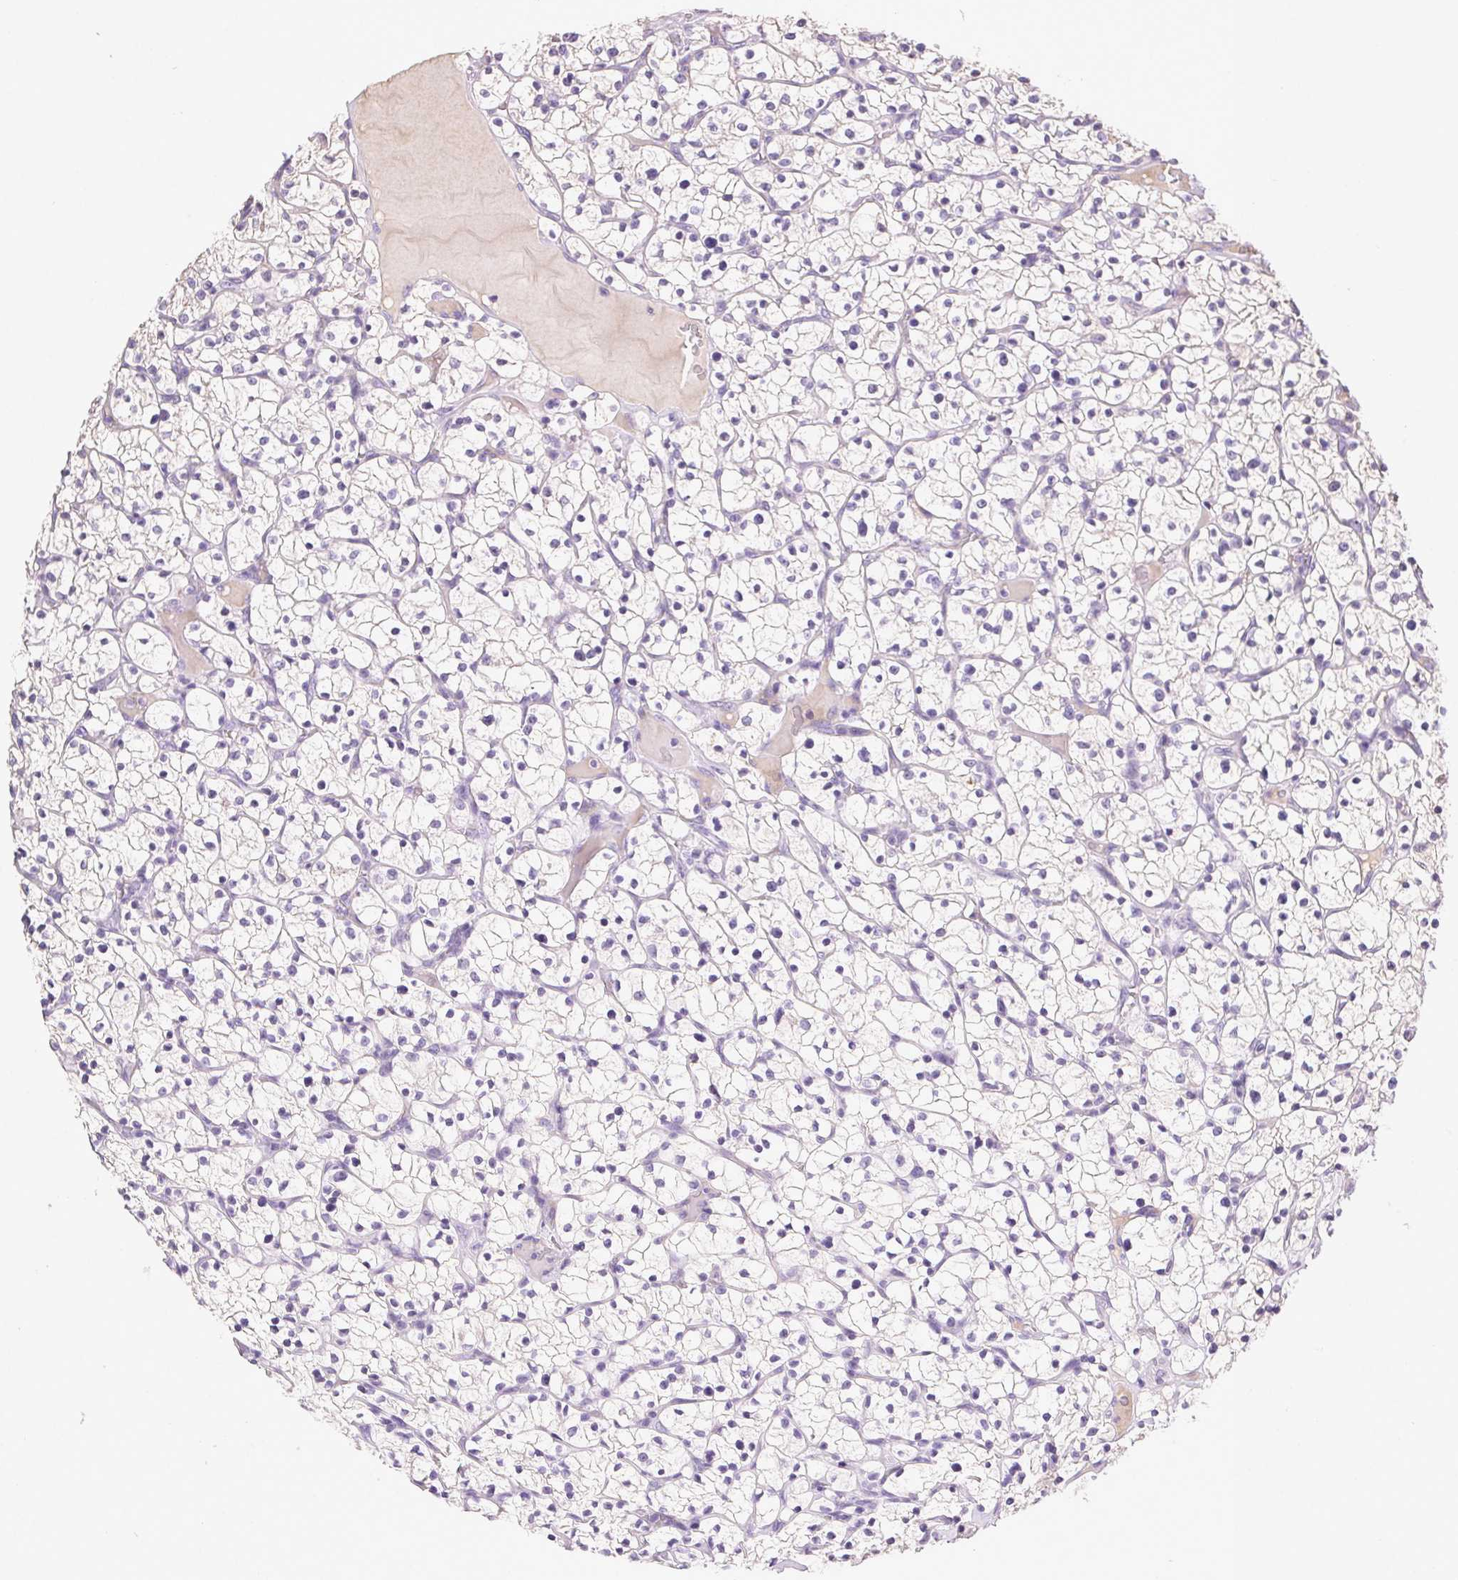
{"staining": {"intensity": "negative", "quantity": "none", "location": "none"}, "tissue": "renal cancer", "cell_type": "Tumor cells", "image_type": "cancer", "snomed": [{"axis": "morphology", "description": "Adenocarcinoma, NOS"}, {"axis": "topography", "description": "Kidney"}], "caption": "Tumor cells show no significant protein positivity in adenocarcinoma (renal).", "gene": "SYCE2", "patient": {"sex": "female", "age": 64}}